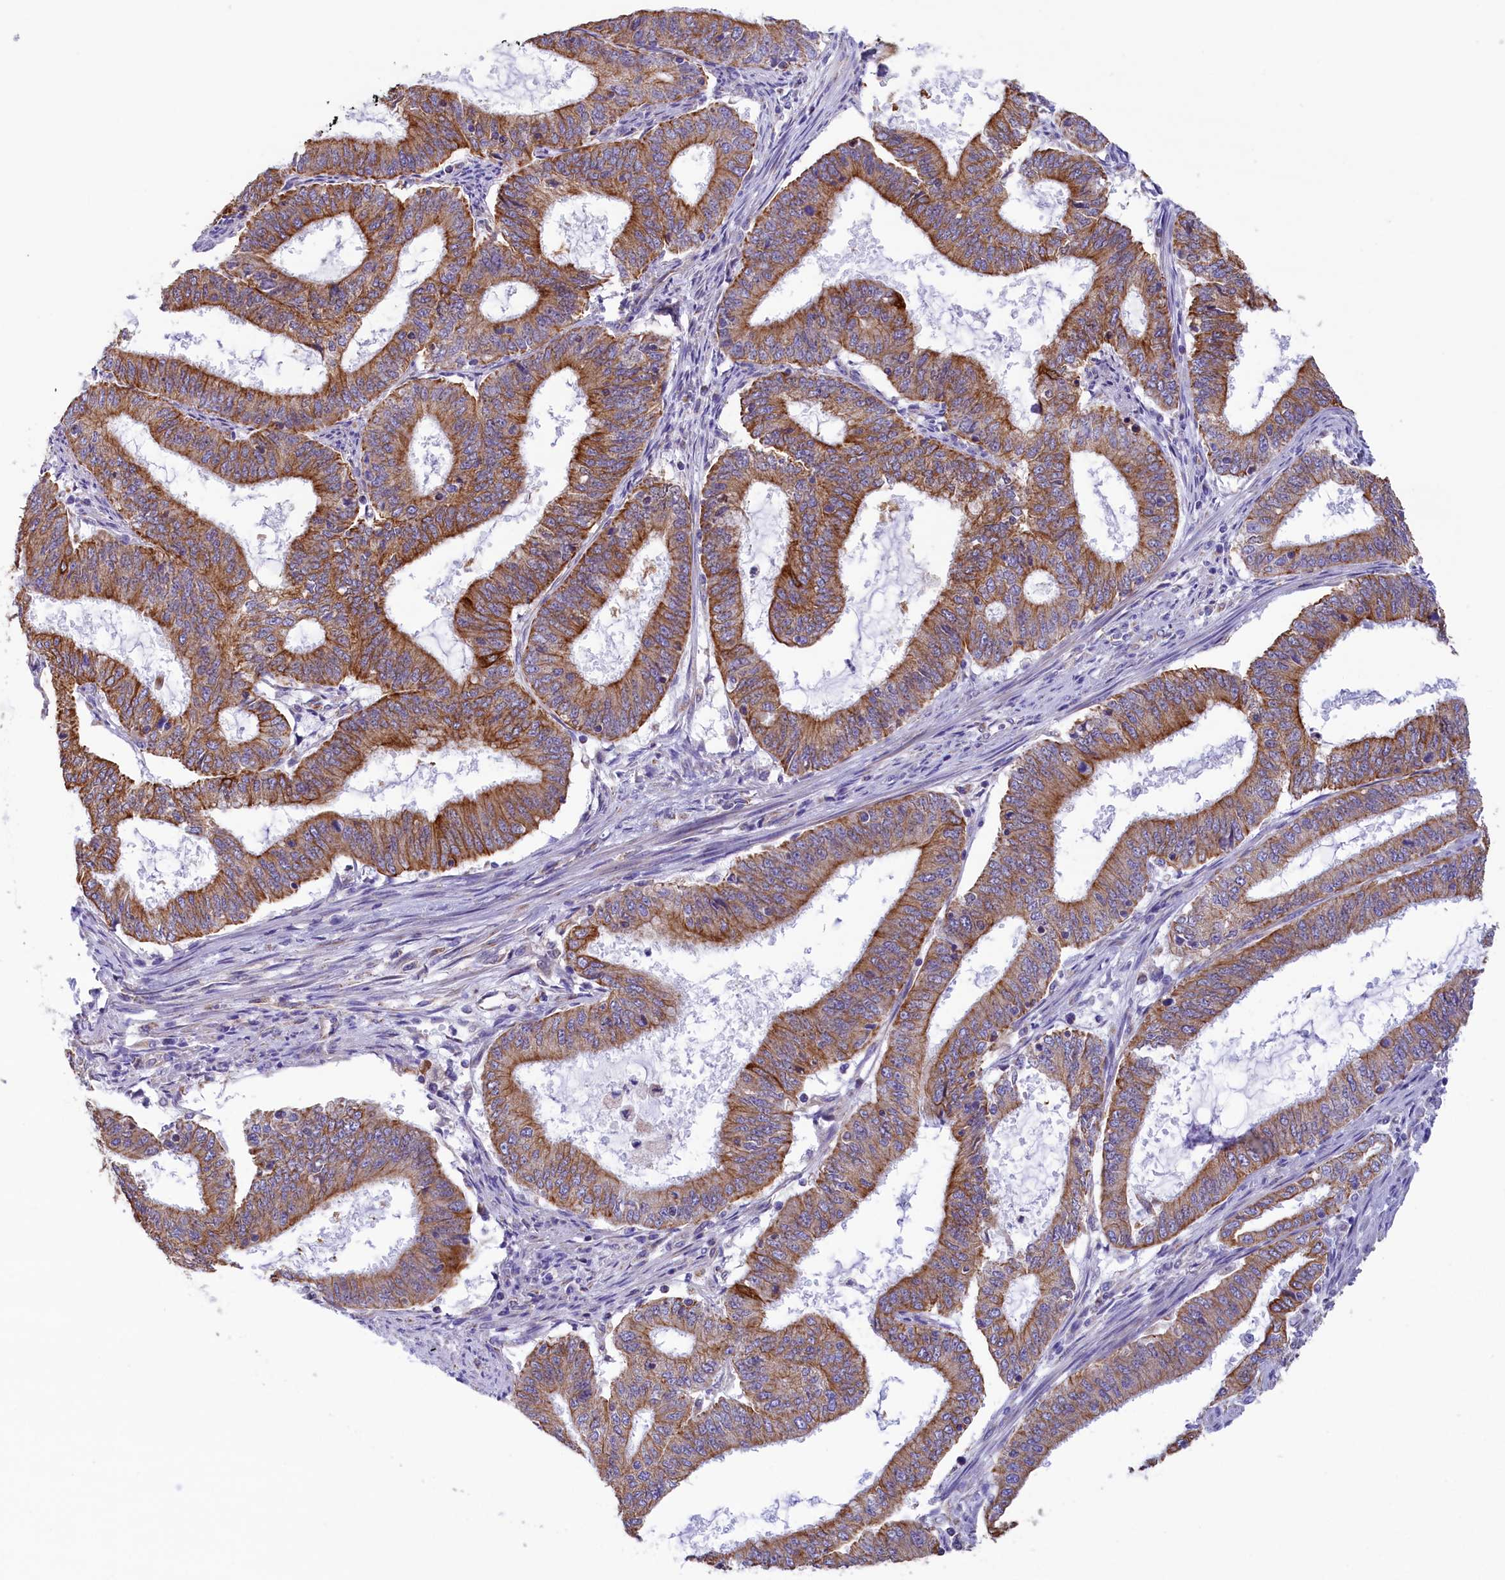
{"staining": {"intensity": "moderate", "quantity": ">75%", "location": "cytoplasmic/membranous"}, "tissue": "endometrial cancer", "cell_type": "Tumor cells", "image_type": "cancer", "snomed": [{"axis": "morphology", "description": "Adenocarcinoma, NOS"}, {"axis": "topography", "description": "Endometrium"}], "caption": "This histopathology image displays IHC staining of human endometrial adenocarcinoma, with medium moderate cytoplasmic/membranous positivity in approximately >75% of tumor cells.", "gene": "GATB", "patient": {"sex": "female", "age": 51}}